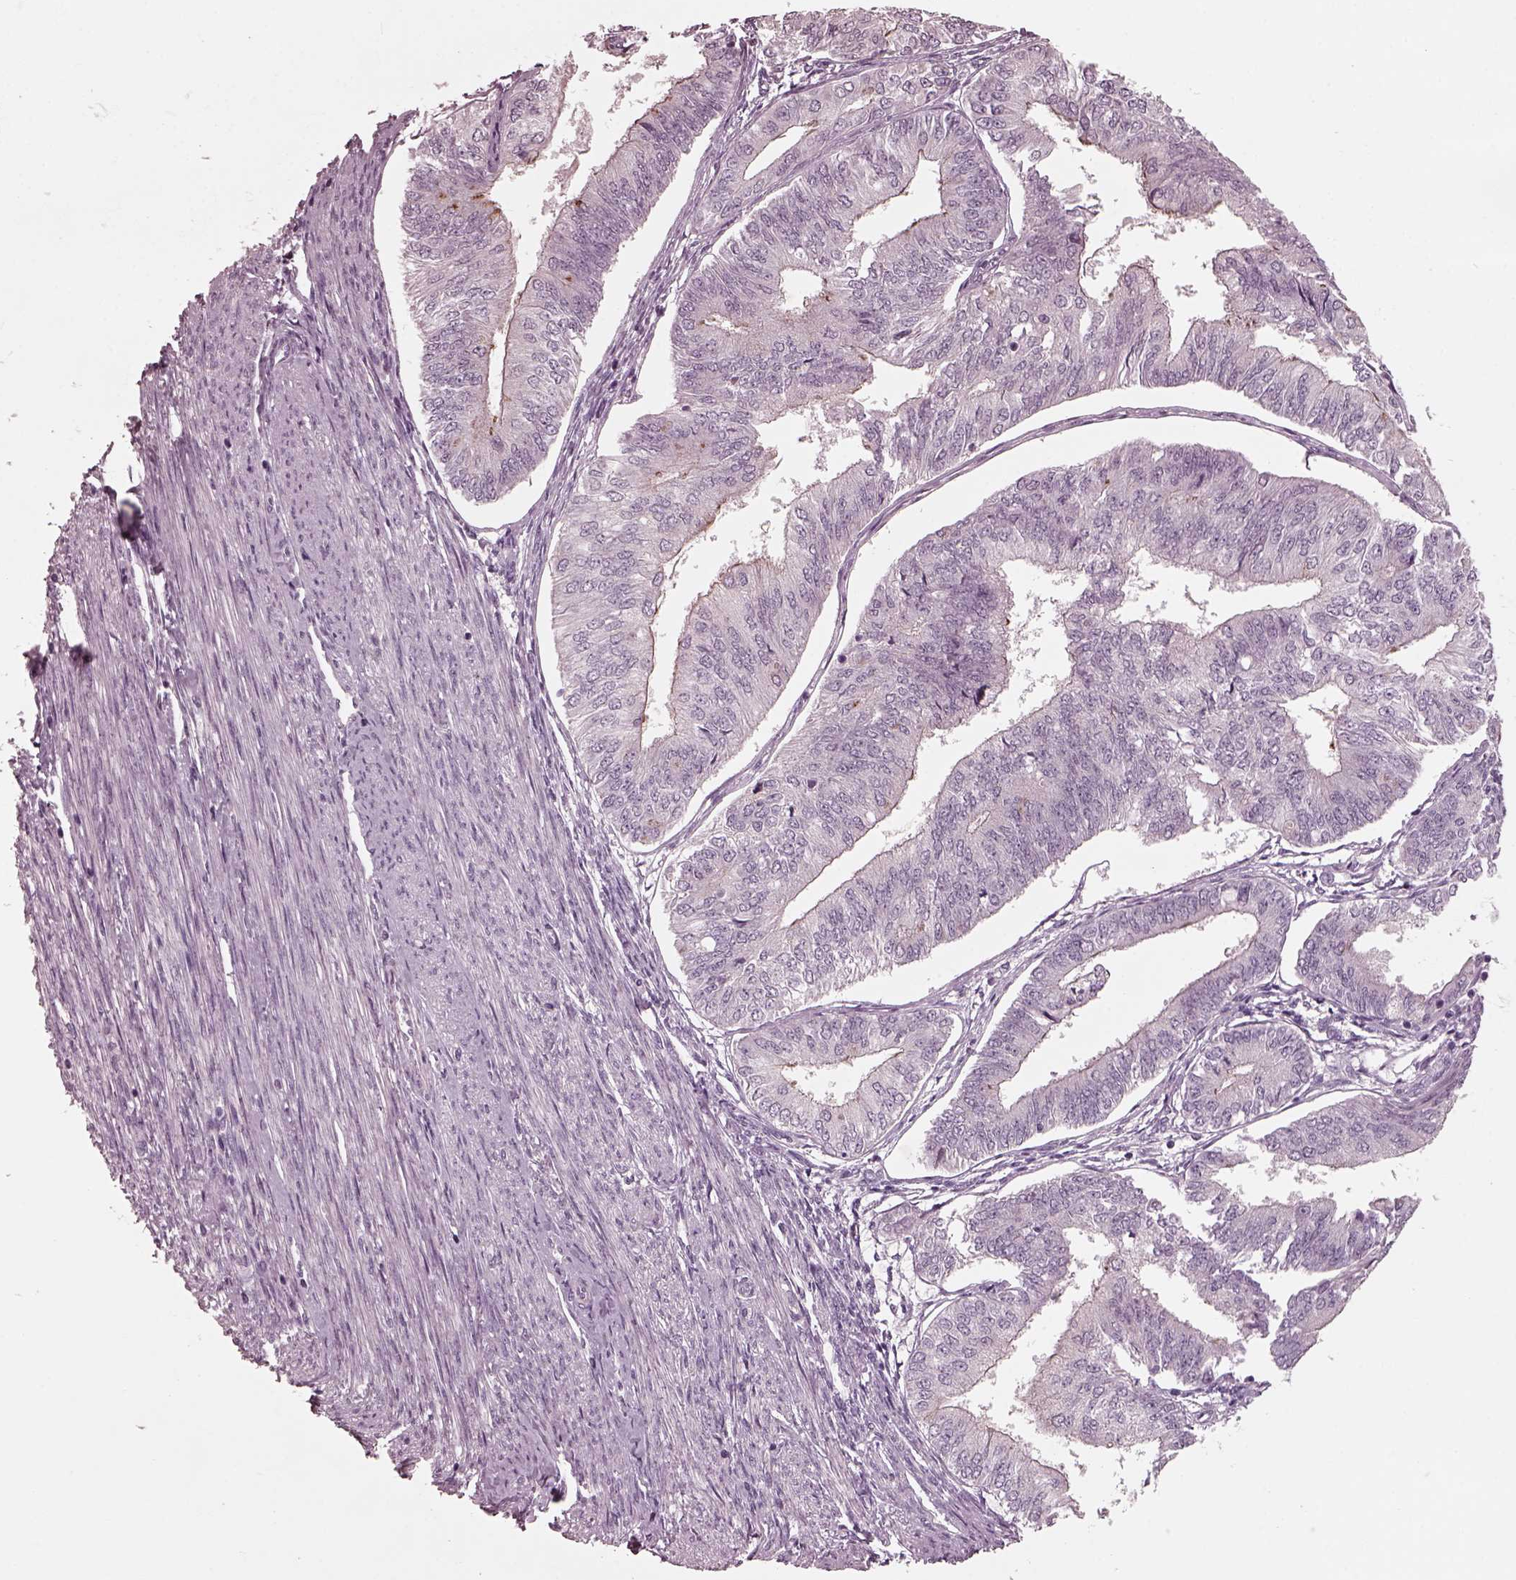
{"staining": {"intensity": "weak", "quantity": "<25%", "location": "cytoplasmic/membranous"}, "tissue": "endometrial cancer", "cell_type": "Tumor cells", "image_type": "cancer", "snomed": [{"axis": "morphology", "description": "Adenocarcinoma, NOS"}, {"axis": "topography", "description": "Endometrium"}], "caption": "Tumor cells are negative for brown protein staining in endometrial adenocarcinoma.", "gene": "SAXO1", "patient": {"sex": "female", "age": 58}}